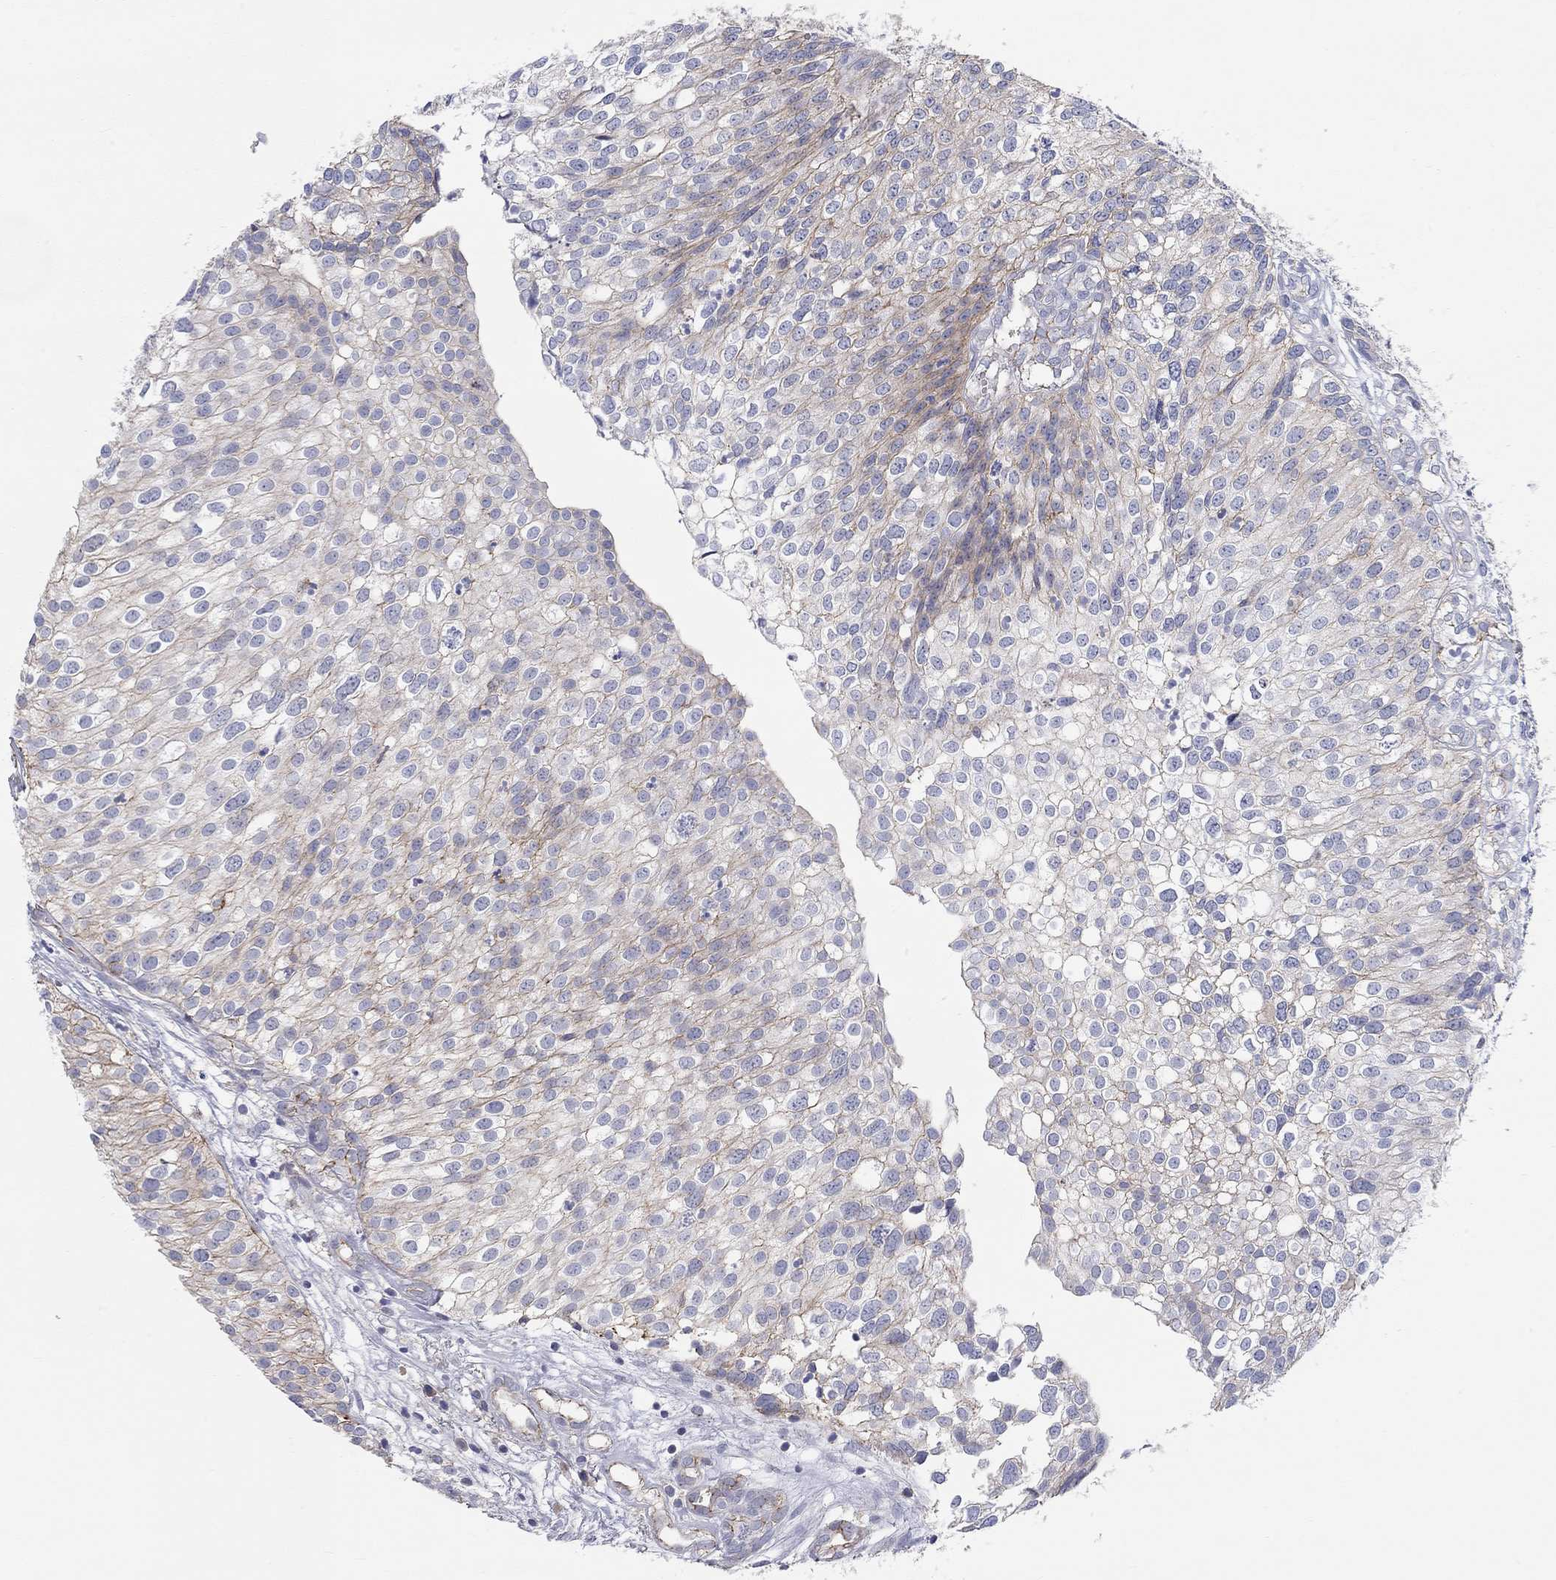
{"staining": {"intensity": "weak", "quantity": "25%-75%", "location": "cytoplasmic/membranous"}, "tissue": "urothelial cancer", "cell_type": "Tumor cells", "image_type": "cancer", "snomed": [{"axis": "morphology", "description": "Urothelial carcinoma, High grade"}, {"axis": "topography", "description": "Urinary bladder"}], "caption": "A histopathology image showing weak cytoplasmic/membranous positivity in about 25%-75% of tumor cells in urothelial cancer, as visualized by brown immunohistochemical staining.", "gene": "PCDHGA10", "patient": {"sex": "female", "age": 79}}